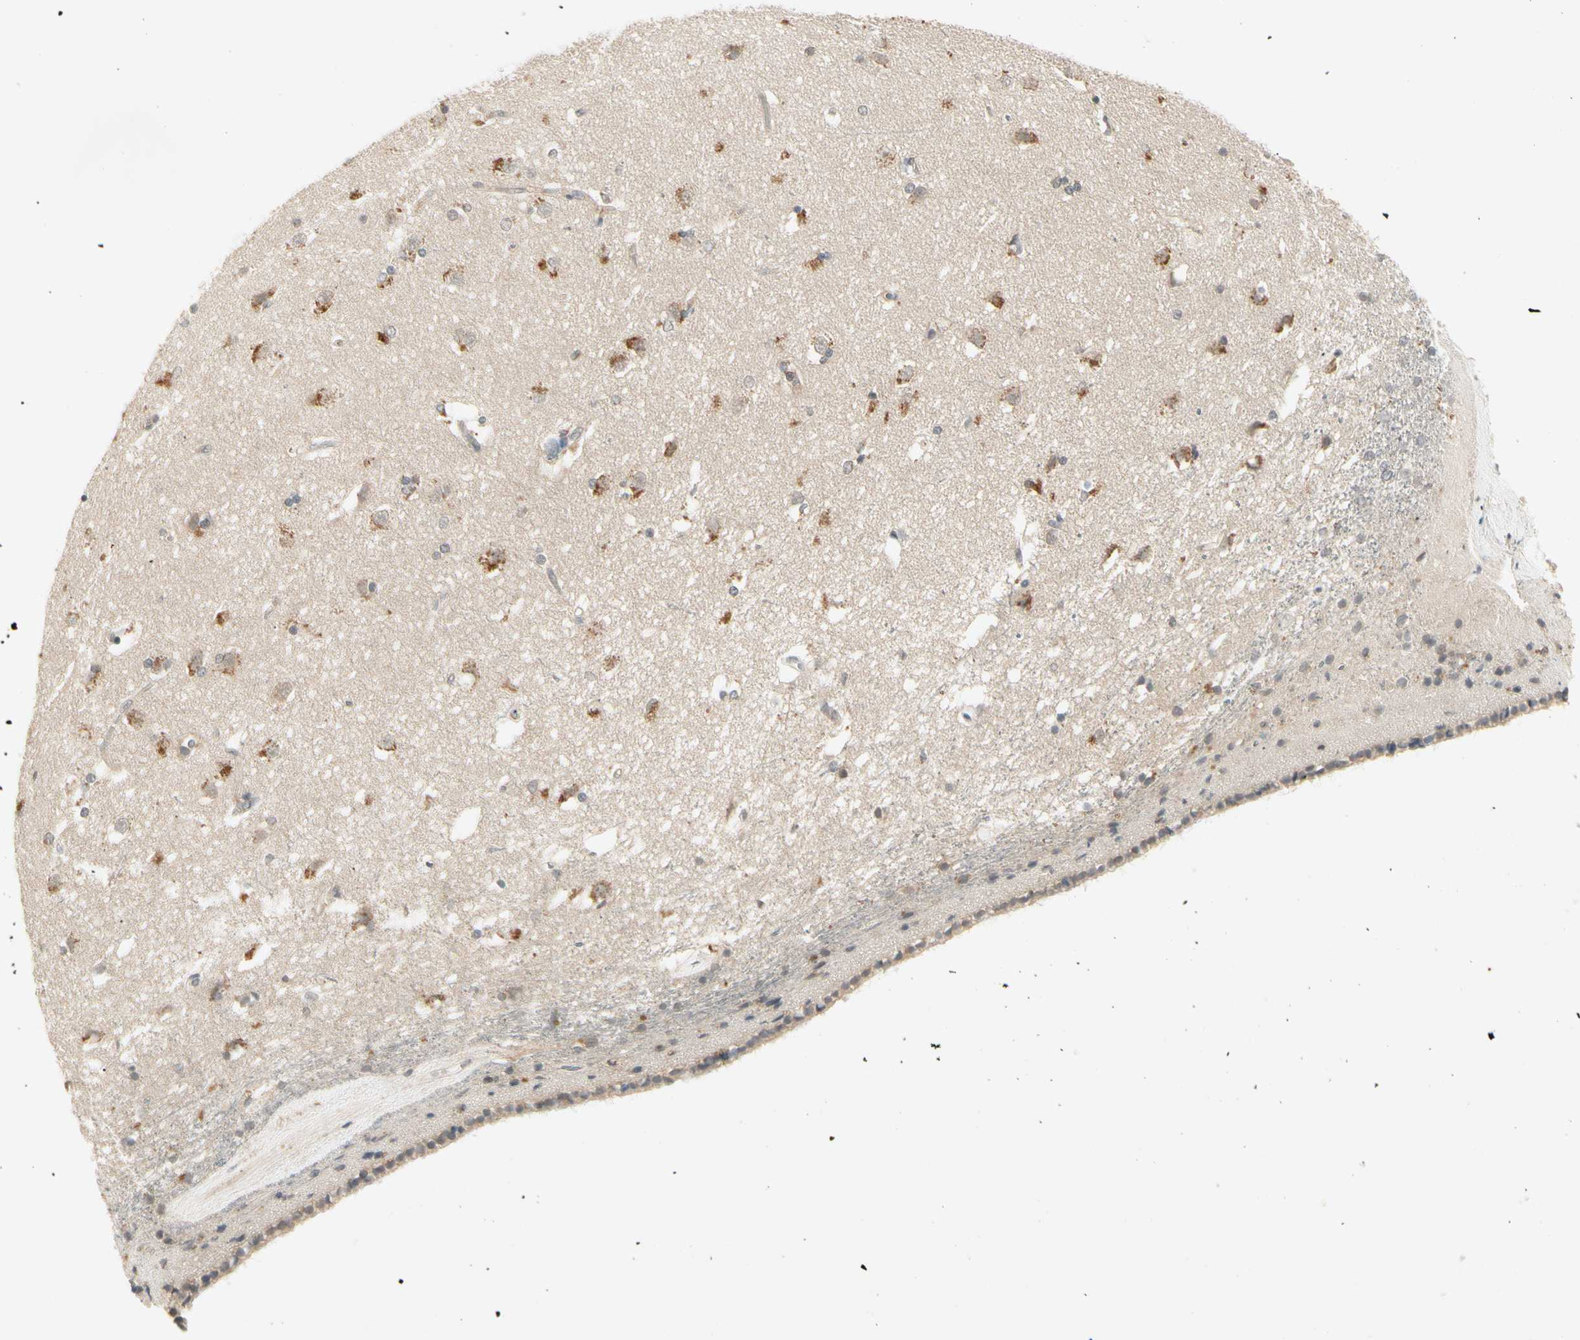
{"staining": {"intensity": "weak", "quantity": "<25%", "location": "cytoplasmic/membranous"}, "tissue": "caudate", "cell_type": "Glial cells", "image_type": "normal", "snomed": [{"axis": "morphology", "description": "Normal tissue, NOS"}, {"axis": "topography", "description": "Lateral ventricle wall"}], "caption": "A photomicrograph of human caudate is negative for staining in glial cells. The staining is performed using DAB (3,3'-diaminobenzidine) brown chromogen with nuclei counter-stained in using hematoxylin.", "gene": "CCL4", "patient": {"sex": "female", "age": 19}}